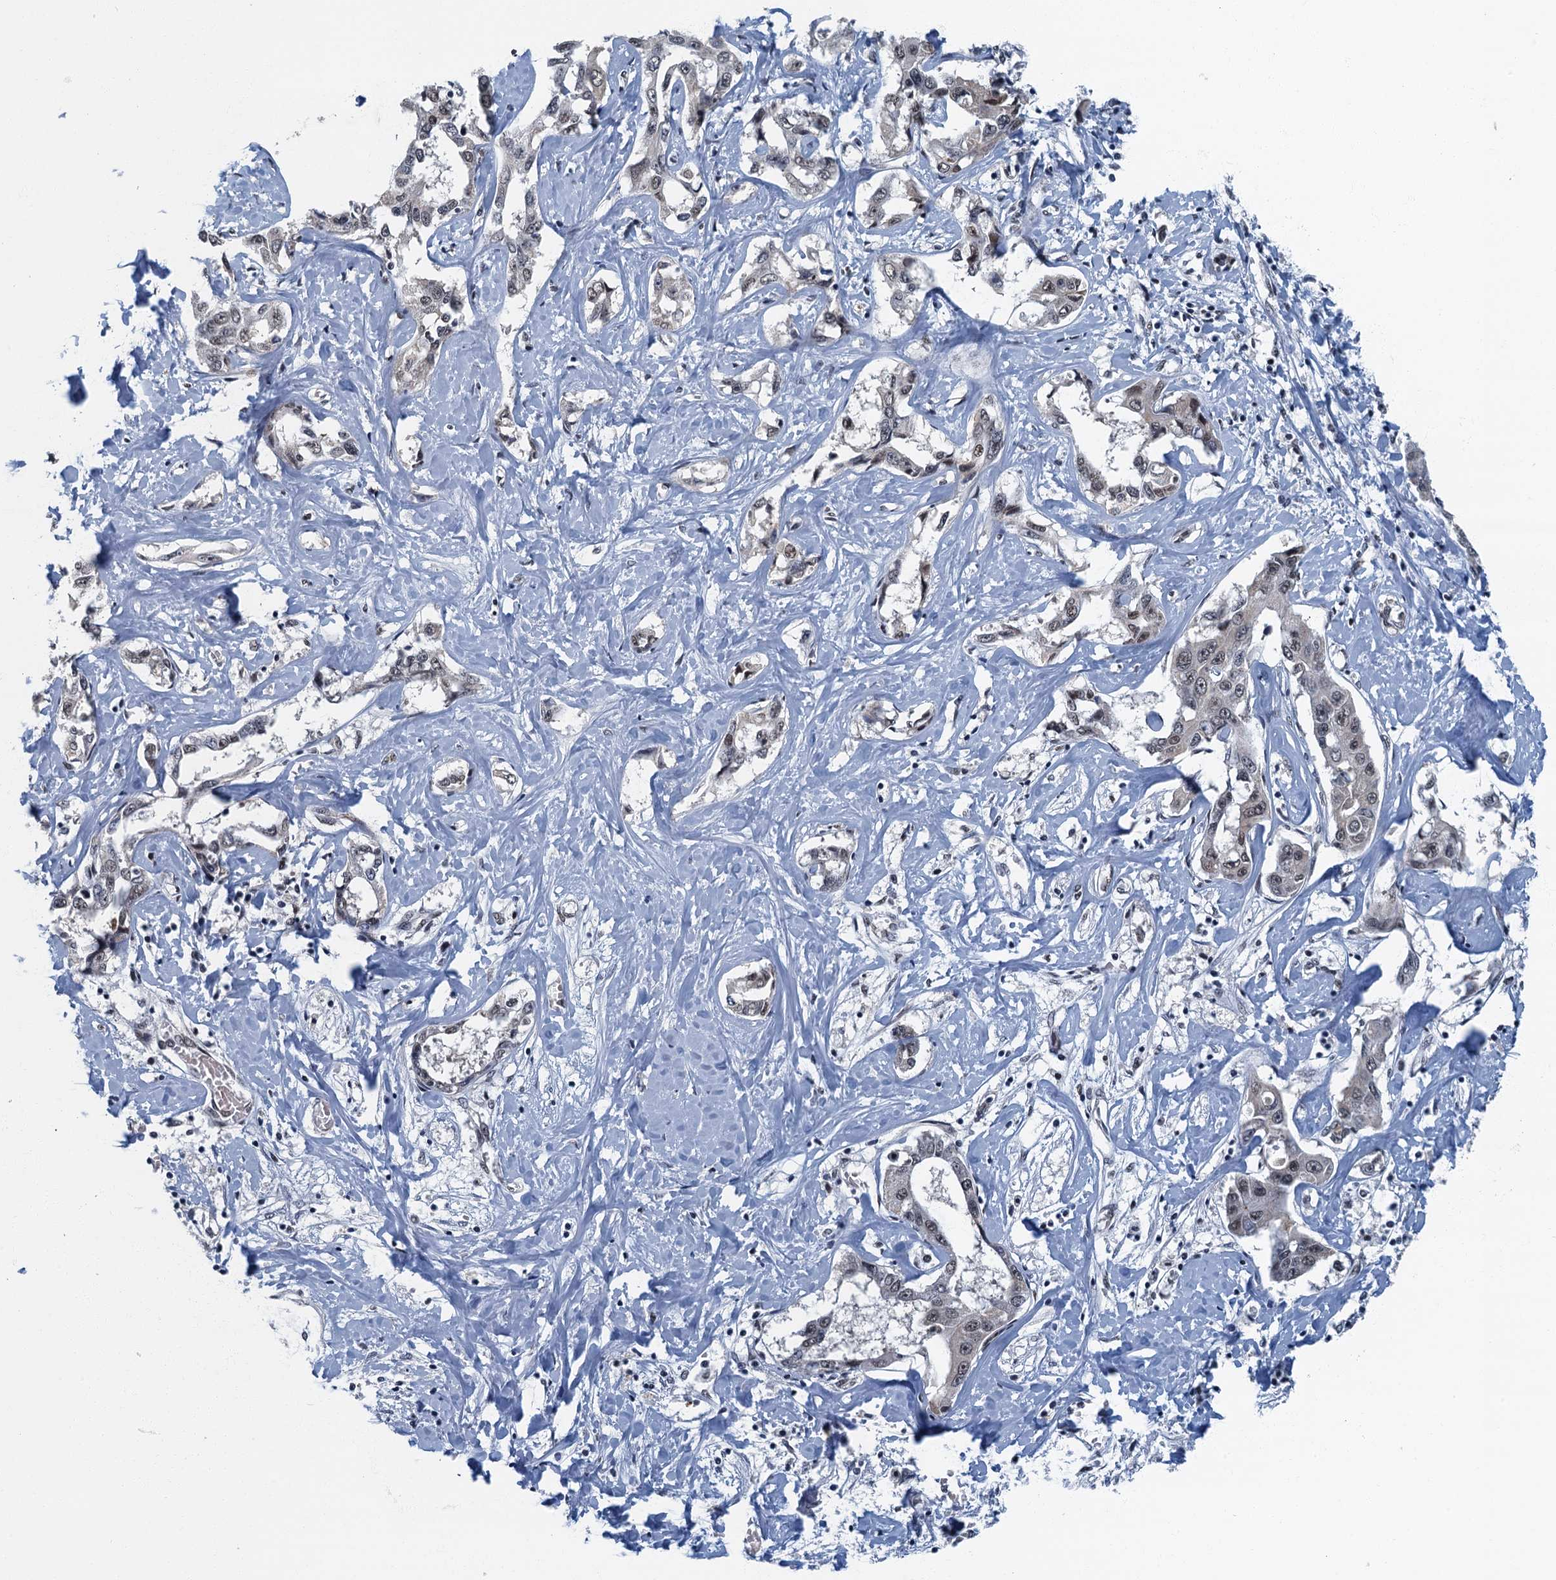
{"staining": {"intensity": "weak", "quantity": "25%-75%", "location": "nuclear"}, "tissue": "liver cancer", "cell_type": "Tumor cells", "image_type": "cancer", "snomed": [{"axis": "morphology", "description": "Cholangiocarcinoma"}, {"axis": "topography", "description": "Liver"}], "caption": "Immunohistochemistry histopathology image of human liver cholangiocarcinoma stained for a protein (brown), which shows low levels of weak nuclear positivity in approximately 25%-75% of tumor cells.", "gene": "GADL1", "patient": {"sex": "male", "age": 59}}